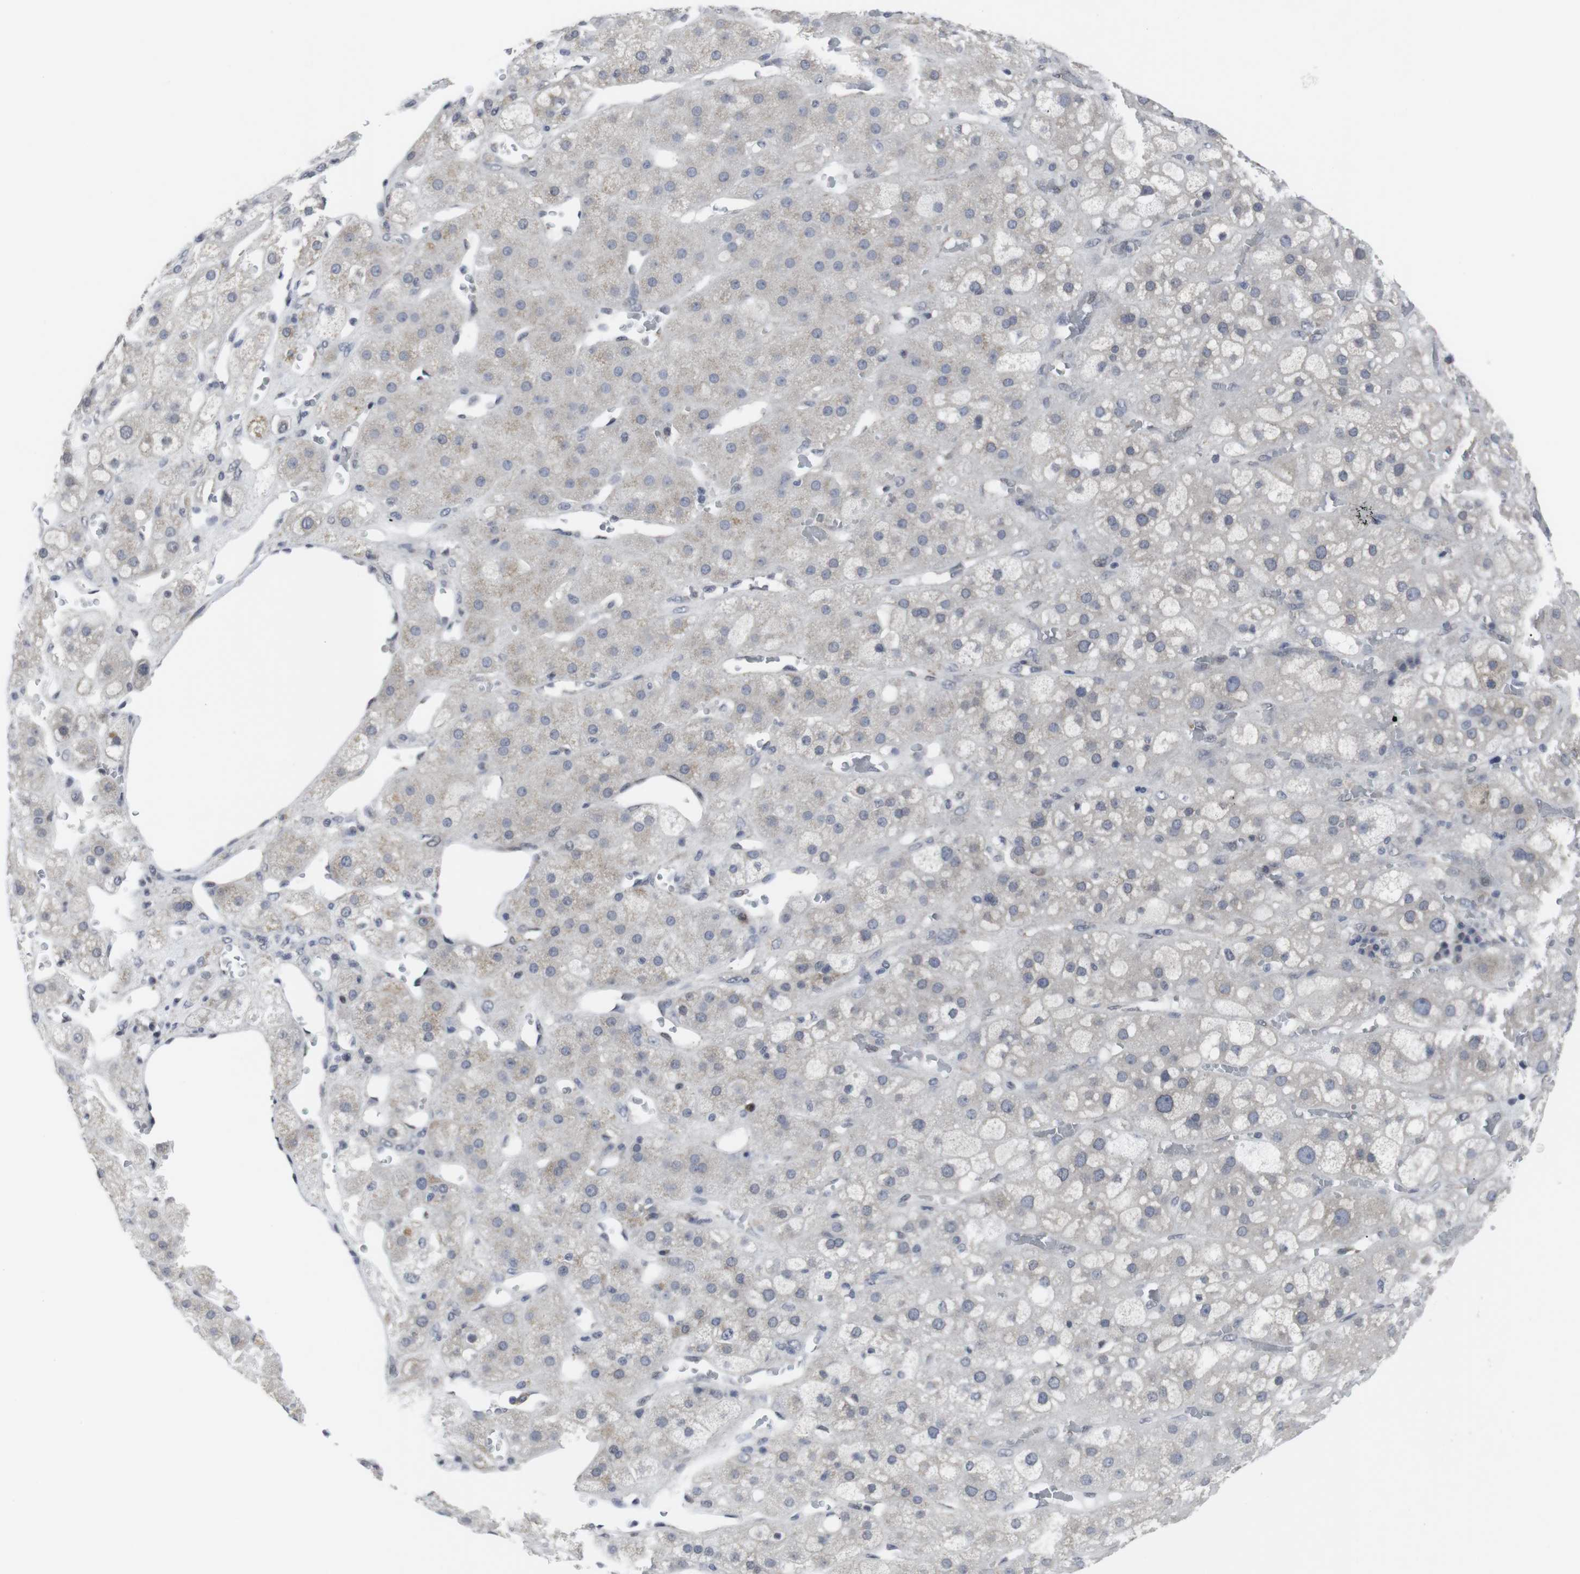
{"staining": {"intensity": "weak", "quantity": "<25%", "location": "cytoplasmic/membranous"}, "tissue": "adrenal gland", "cell_type": "Glandular cells", "image_type": "normal", "snomed": [{"axis": "morphology", "description": "Normal tissue, NOS"}, {"axis": "topography", "description": "Adrenal gland"}], "caption": "Adrenal gland stained for a protein using IHC displays no expression glandular cells.", "gene": "GEMIN2", "patient": {"sex": "female", "age": 47}}